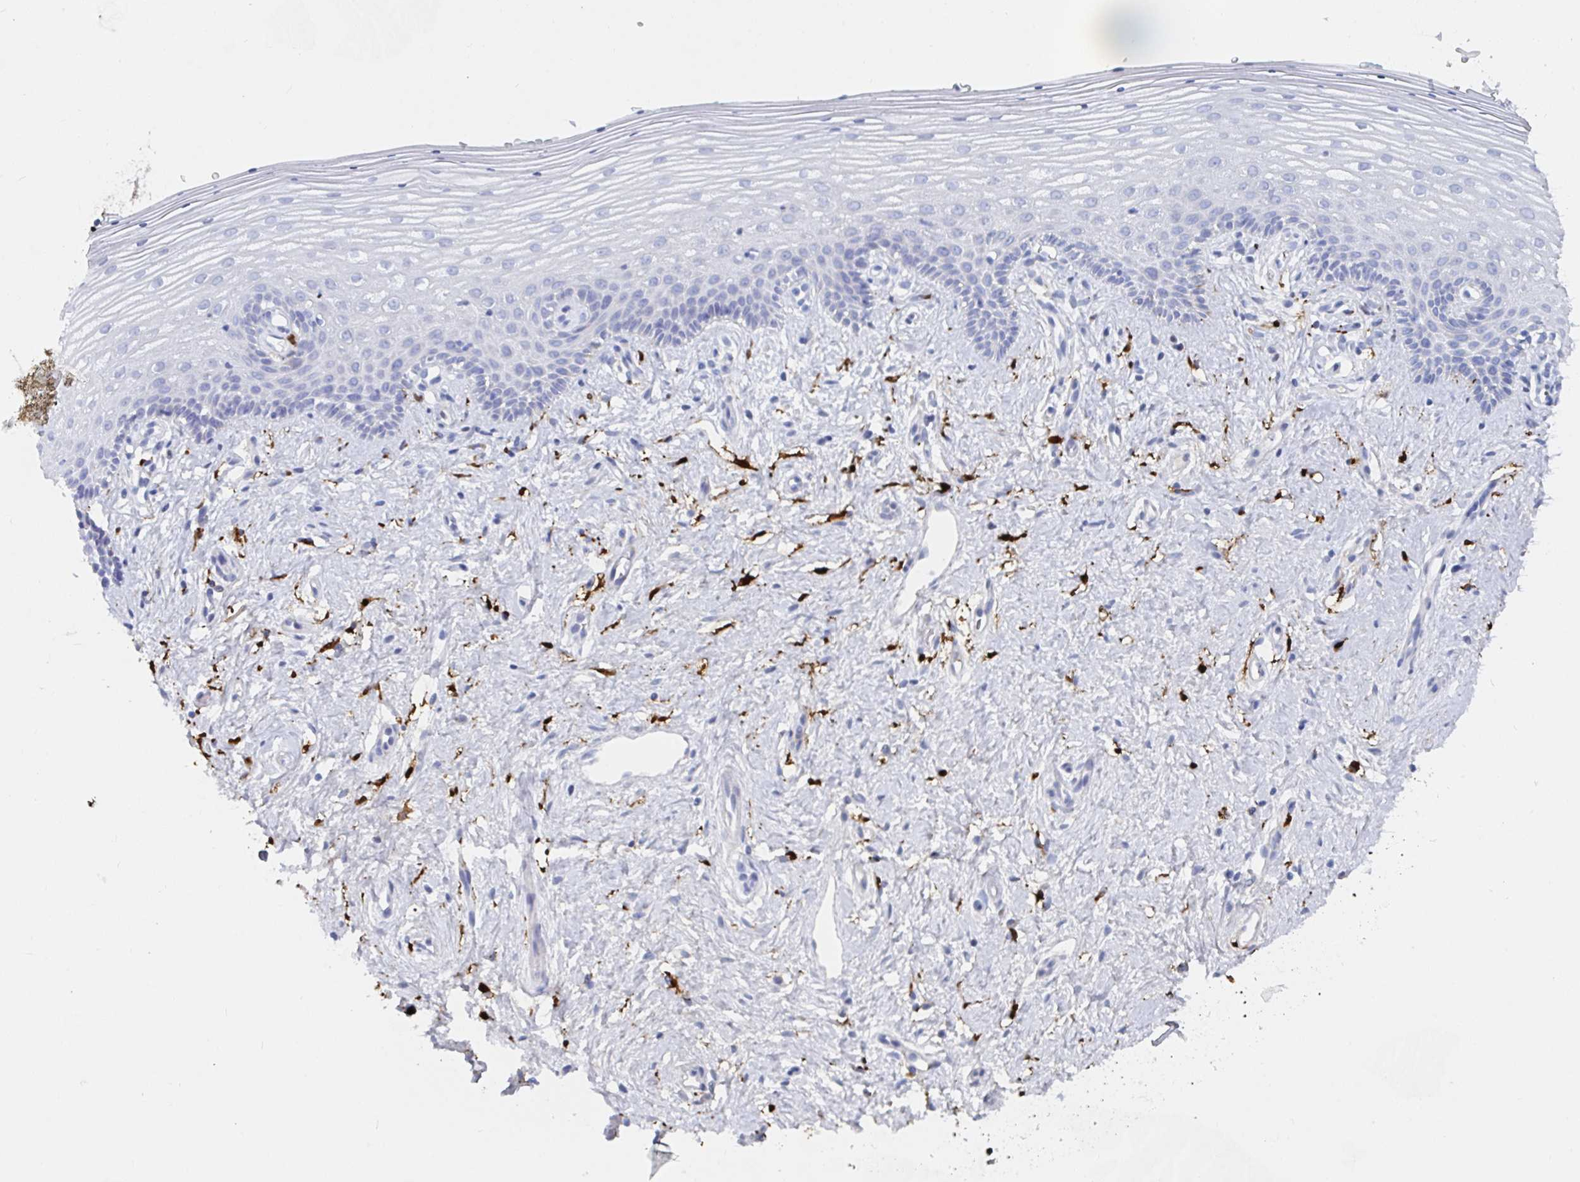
{"staining": {"intensity": "negative", "quantity": "none", "location": "none"}, "tissue": "vagina", "cell_type": "Squamous epithelial cells", "image_type": "normal", "snomed": [{"axis": "morphology", "description": "Normal tissue, NOS"}, {"axis": "topography", "description": "Vagina"}], "caption": "Micrograph shows no protein staining in squamous epithelial cells of benign vagina. Brightfield microscopy of immunohistochemistry stained with DAB (3,3'-diaminobenzidine) (brown) and hematoxylin (blue), captured at high magnification.", "gene": "OR2A1", "patient": {"sex": "female", "age": 42}}